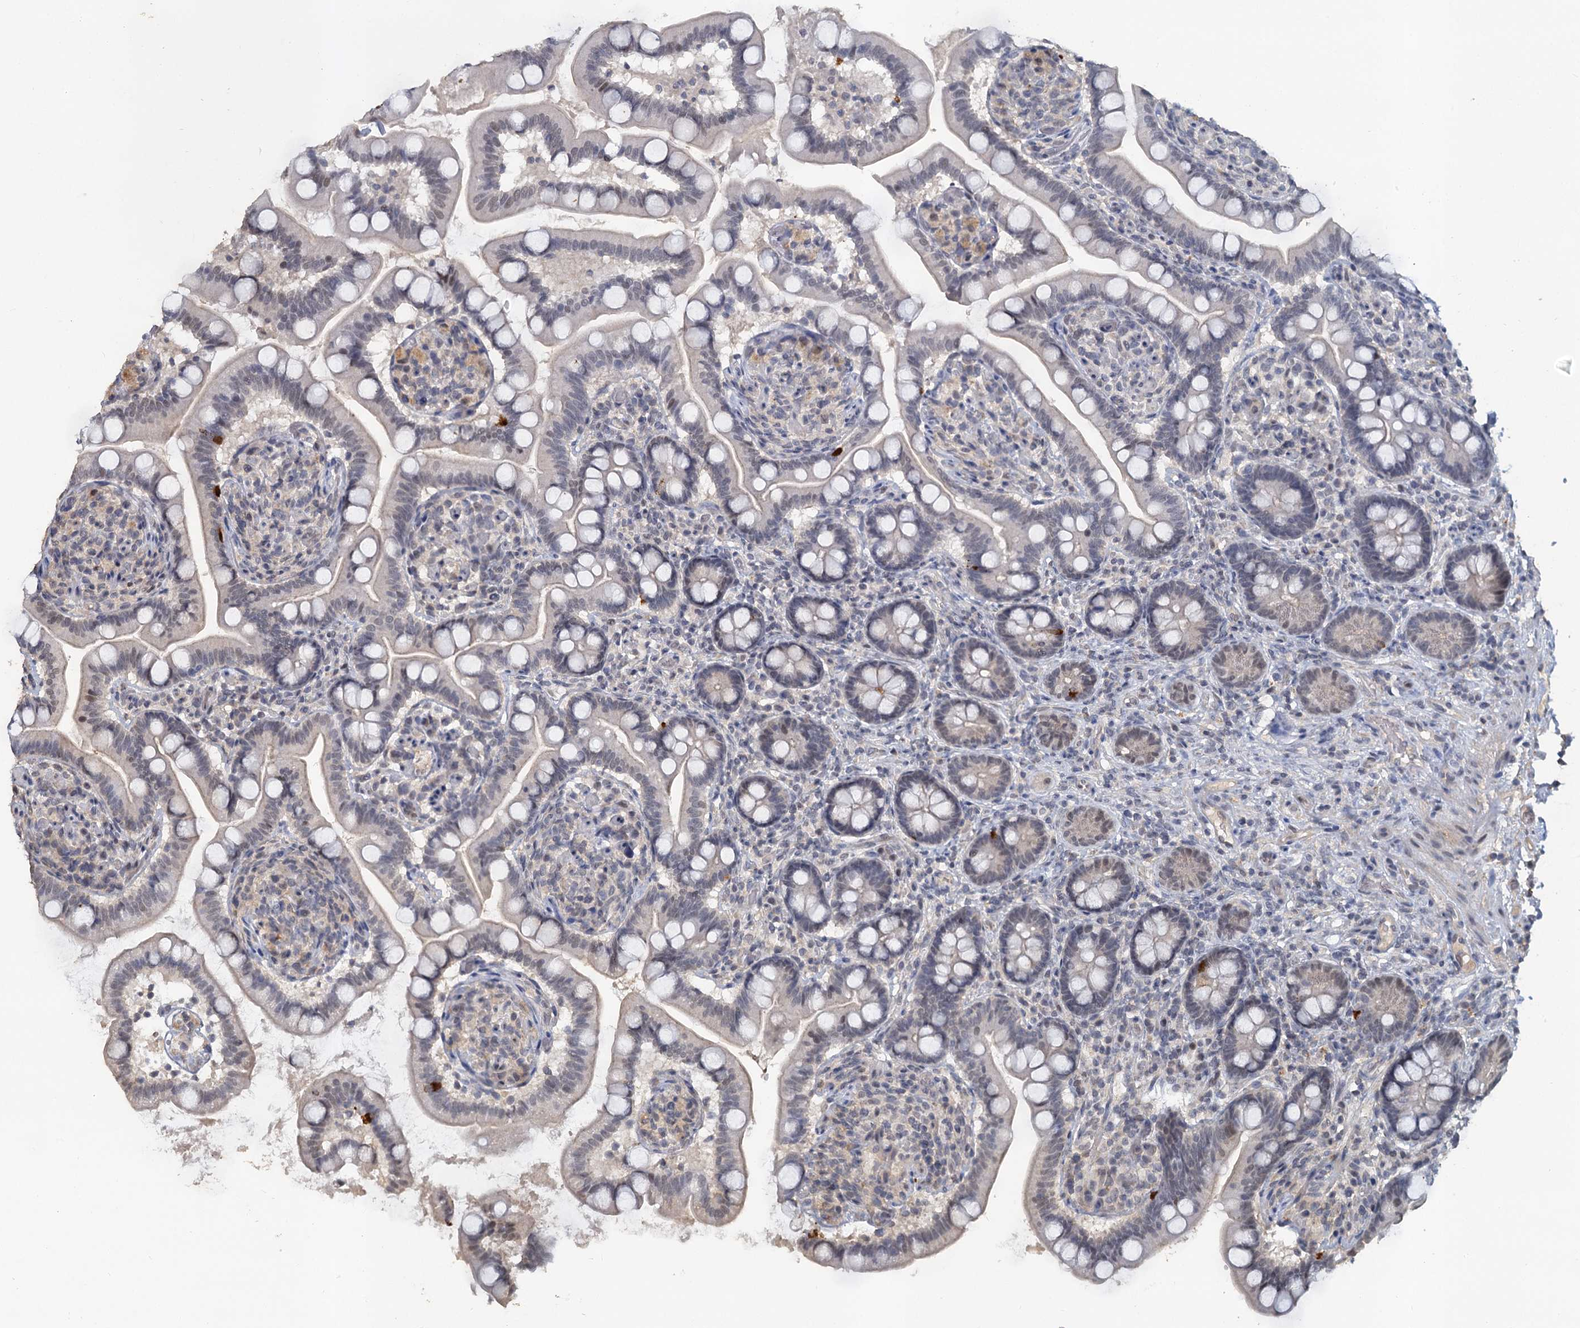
{"staining": {"intensity": "weak", "quantity": "<25%", "location": "nuclear"}, "tissue": "small intestine", "cell_type": "Glandular cells", "image_type": "normal", "snomed": [{"axis": "morphology", "description": "Normal tissue, NOS"}, {"axis": "topography", "description": "Small intestine"}], "caption": "This is an IHC image of unremarkable human small intestine. There is no positivity in glandular cells.", "gene": "MUCL1", "patient": {"sex": "female", "age": 64}}